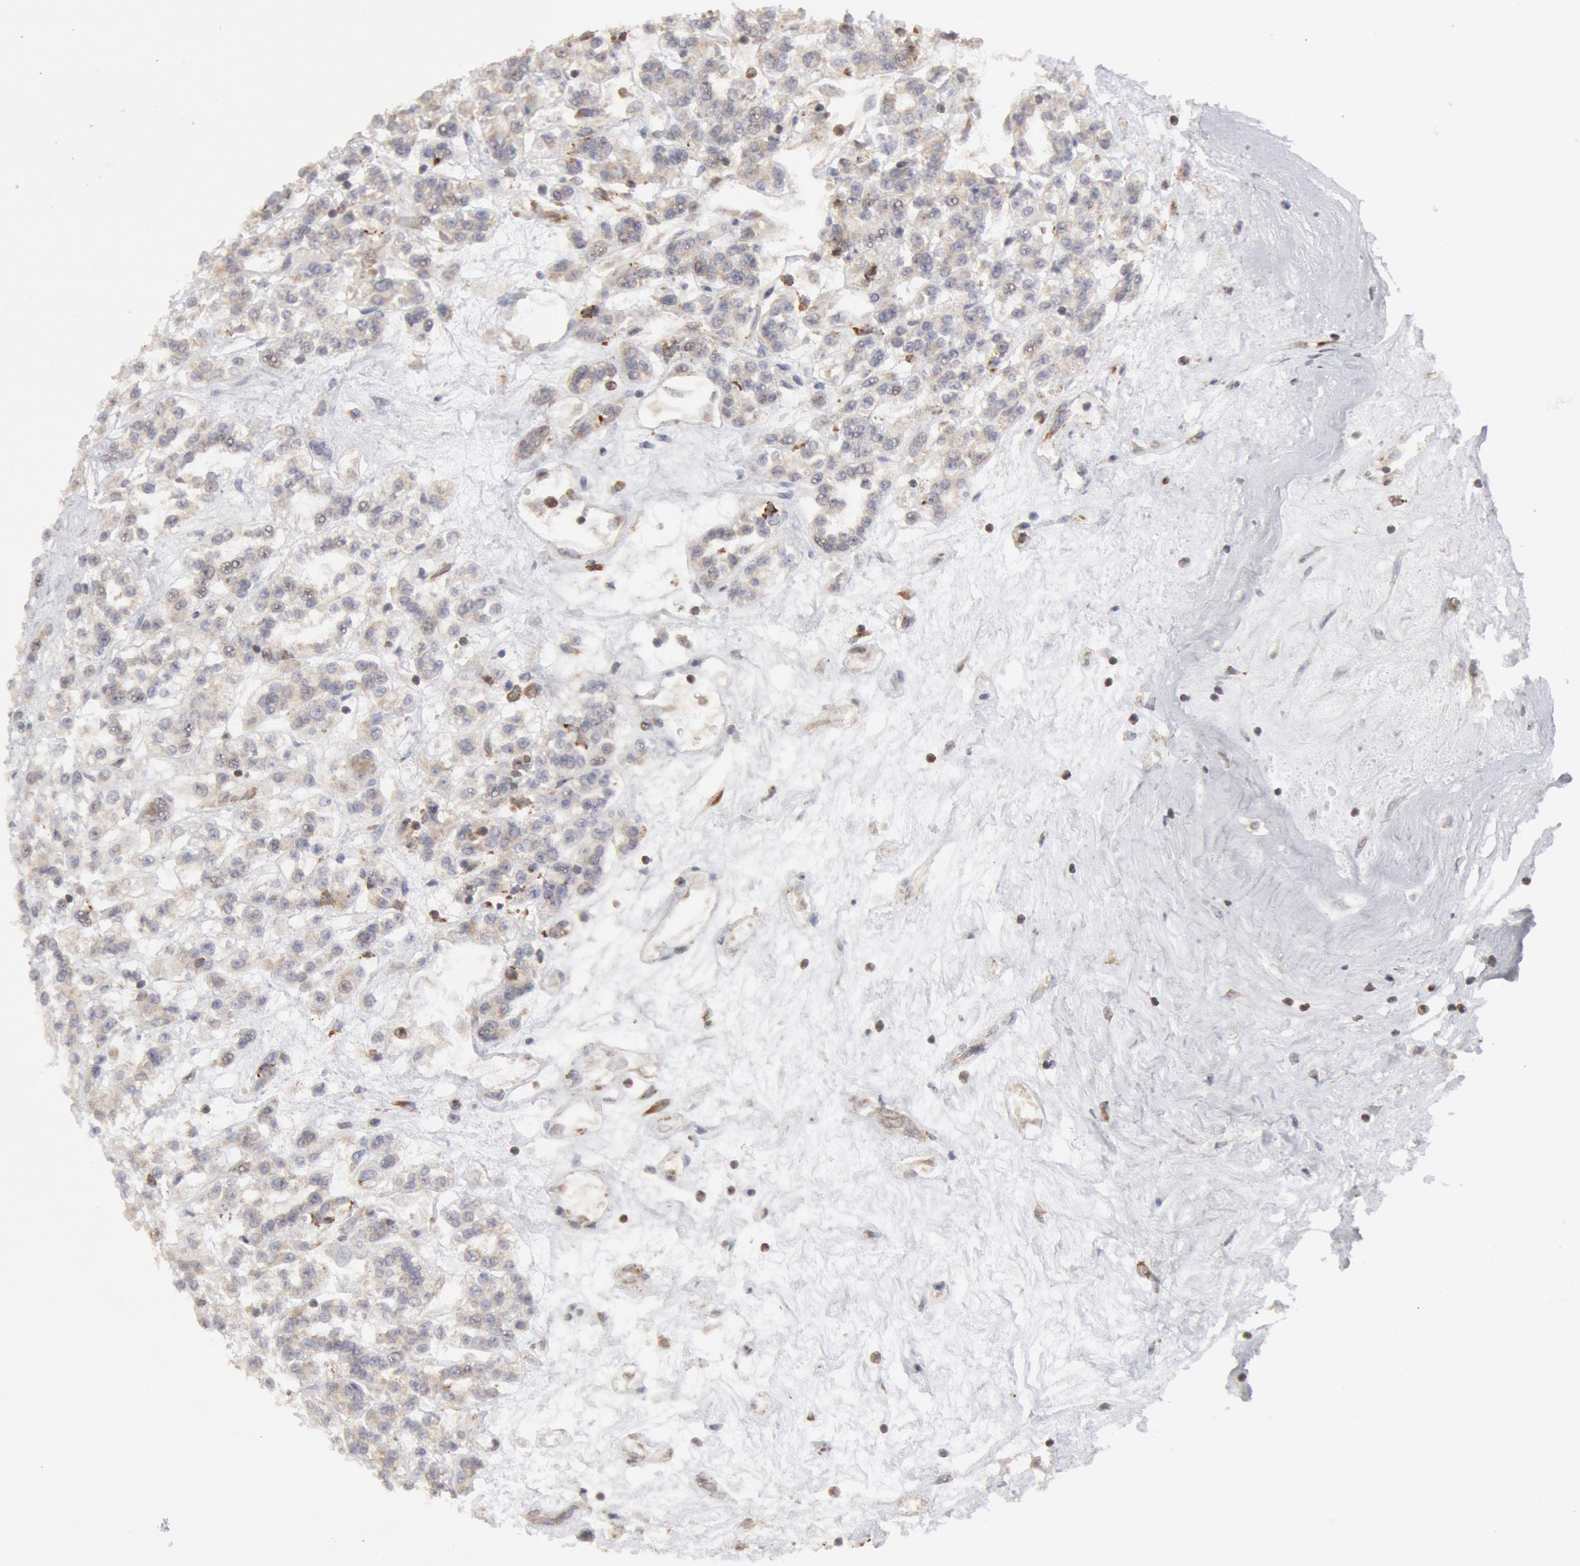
{"staining": {"intensity": "weak", "quantity": "<25%", "location": "cytoplasmic/membranous"}, "tissue": "renal cancer", "cell_type": "Tumor cells", "image_type": "cancer", "snomed": [{"axis": "morphology", "description": "Adenocarcinoma, NOS"}, {"axis": "topography", "description": "Kidney"}], "caption": "The immunohistochemistry (IHC) photomicrograph has no significant positivity in tumor cells of renal cancer (adenocarcinoma) tissue.", "gene": "OSBPL8", "patient": {"sex": "female", "age": 76}}